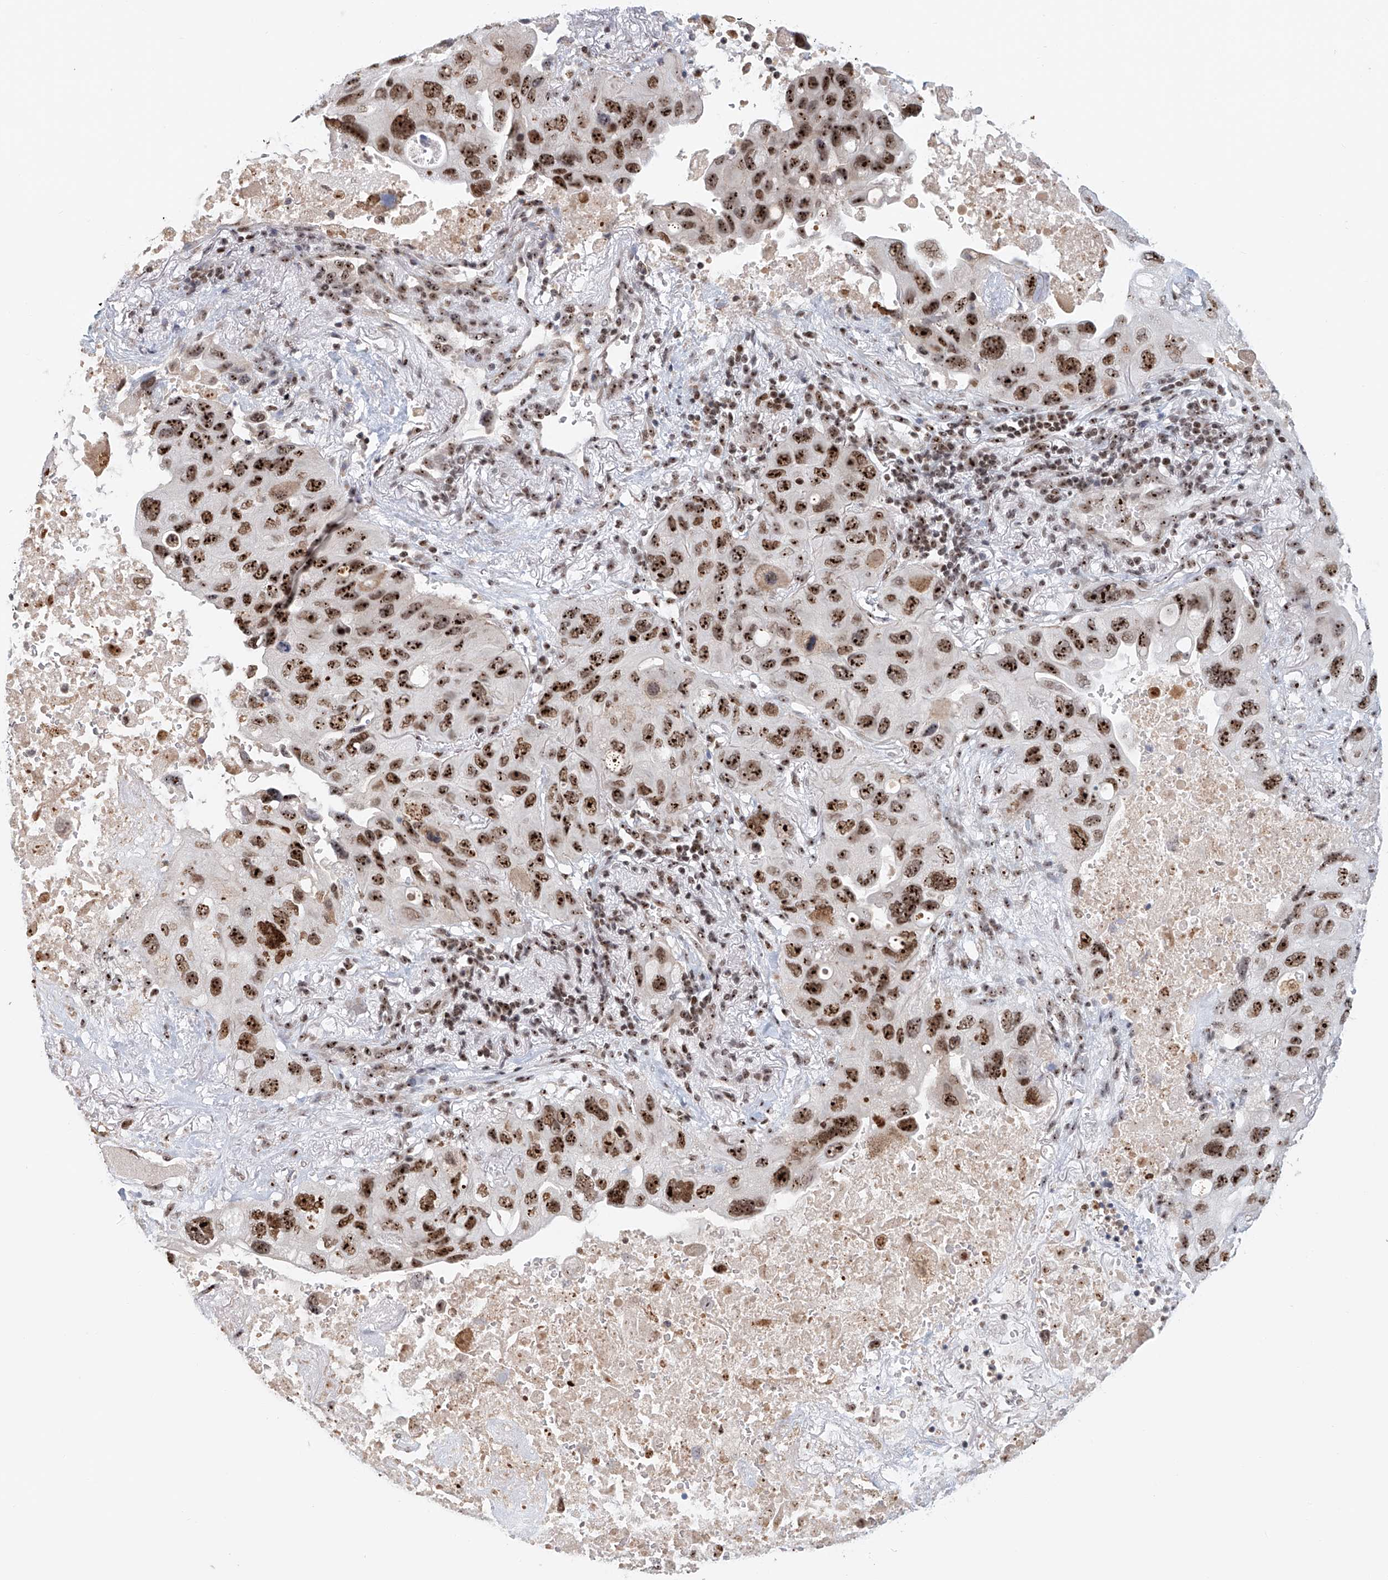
{"staining": {"intensity": "strong", "quantity": ">75%", "location": "nuclear"}, "tissue": "lung cancer", "cell_type": "Tumor cells", "image_type": "cancer", "snomed": [{"axis": "morphology", "description": "Squamous cell carcinoma, NOS"}, {"axis": "topography", "description": "Lung"}], "caption": "Brown immunohistochemical staining in lung cancer (squamous cell carcinoma) reveals strong nuclear staining in approximately >75% of tumor cells.", "gene": "PRUNE2", "patient": {"sex": "female", "age": 73}}